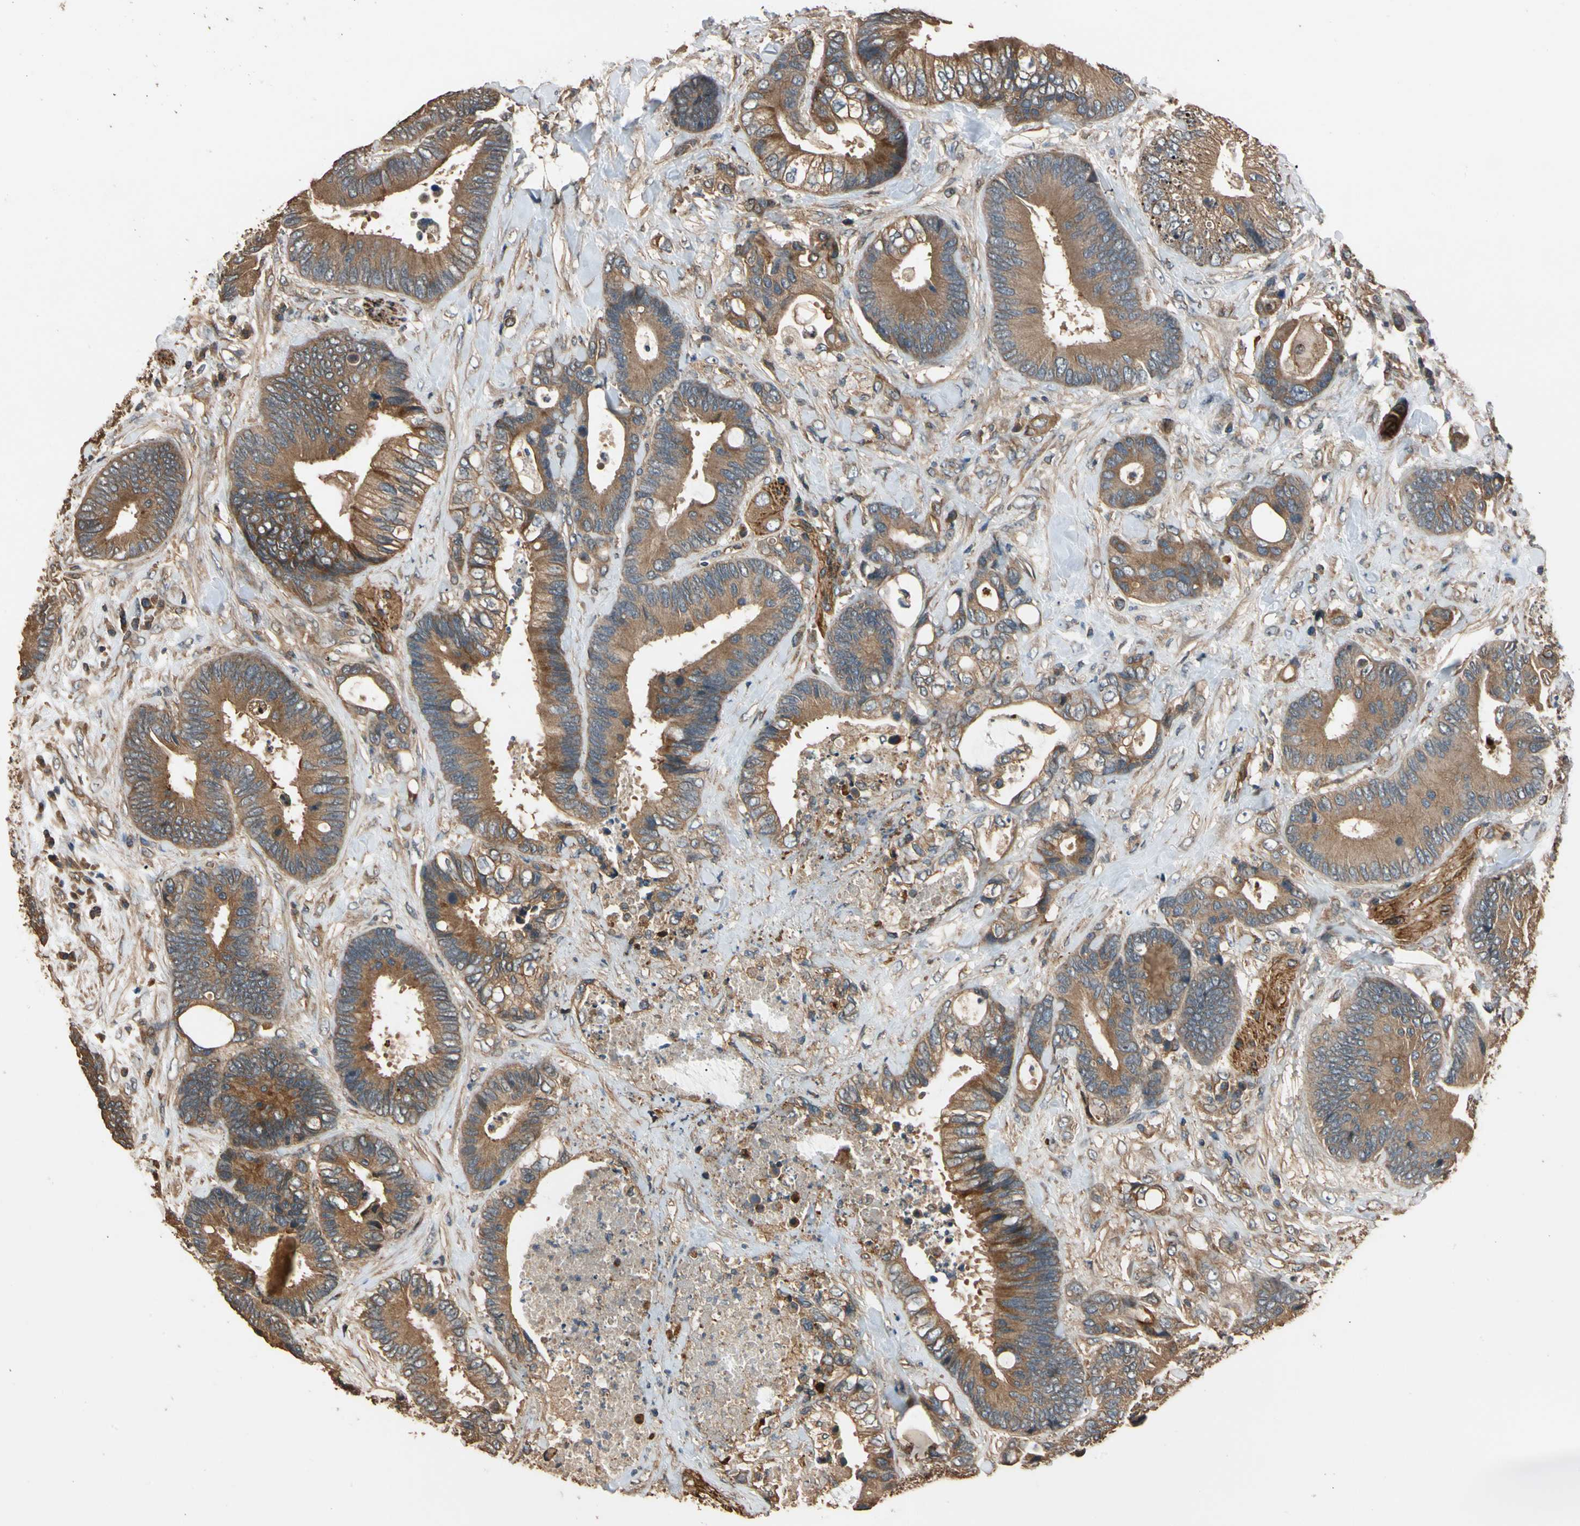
{"staining": {"intensity": "strong", "quantity": ">75%", "location": "cytoplasmic/membranous"}, "tissue": "colorectal cancer", "cell_type": "Tumor cells", "image_type": "cancer", "snomed": [{"axis": "morphology", "description": "Adenocarcinoma, NOS"}, {"axis": "topography", "description": "Rectum"}], "caption": "A high-resolution histopathology image shows IHC staining of colorectal cancer, which reveals strong cytoplasmic/membranous positivity in about >75% of tumor cells.", "gene": "MGRN1", "patient": {"sex": "male", "age": 55}}